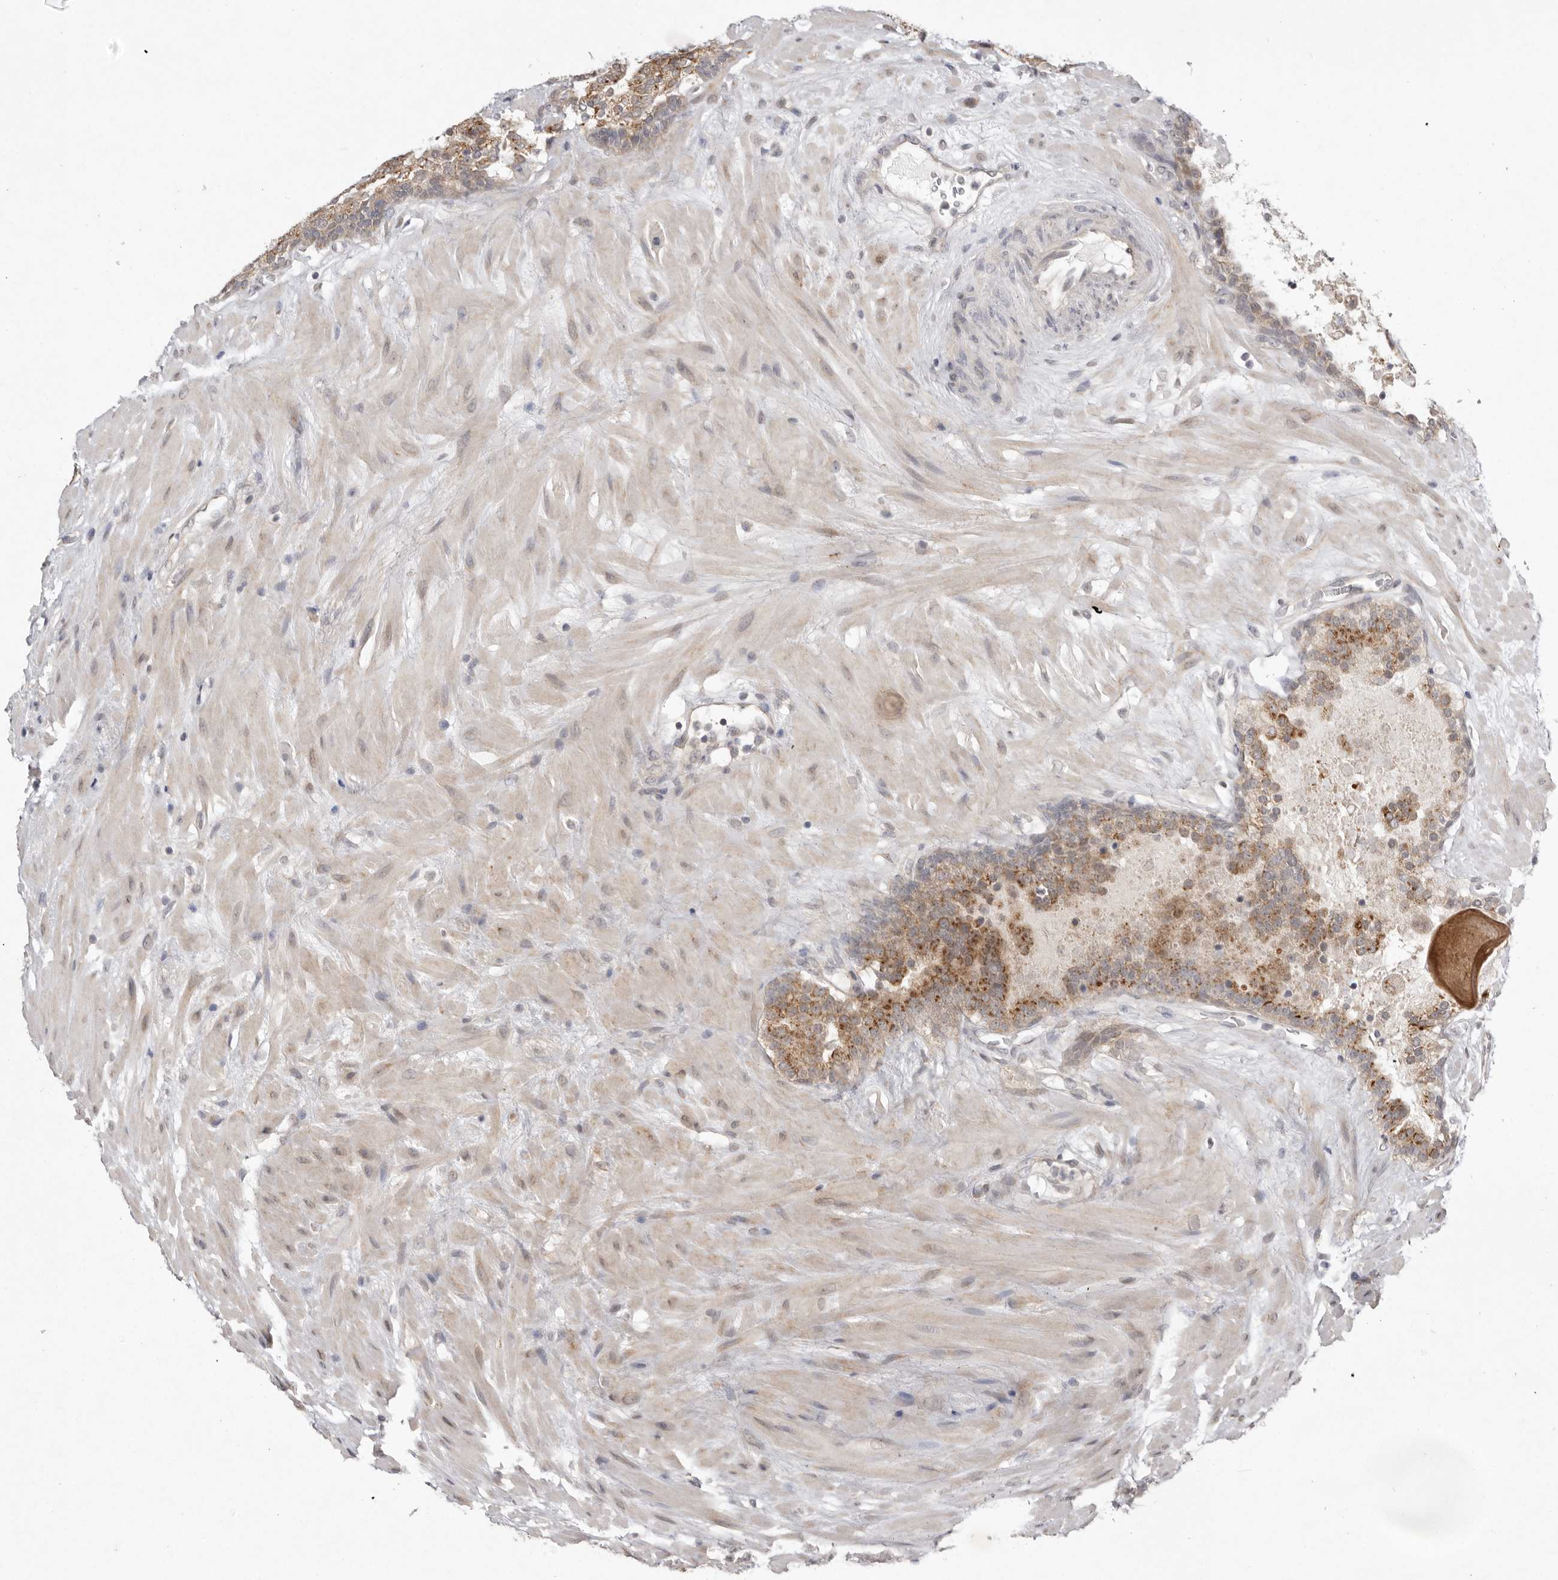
{"staining": {"intensity": "moderate", "quantity": ">75%", "location": "cytoplasmic/membranous"}, "tissue": "prostate cancer", "cell_type": "Tumor cells", "image_type": "cancer", "snomed": [{"axis": "morphology", "description": "Adenocarcinoma, High grade"}, {"axis": "topography", "description": "Prostate"}], "caption": "There is medium levels of moderate cytoplasmic/membranous expression in tumor cells of high-grade adenocarcinoma (prostate), as demonstrated by immunohistochemical staining (brown color).", "gene": "NSUN4", "patient": {"sex": "male", "age": 56}}